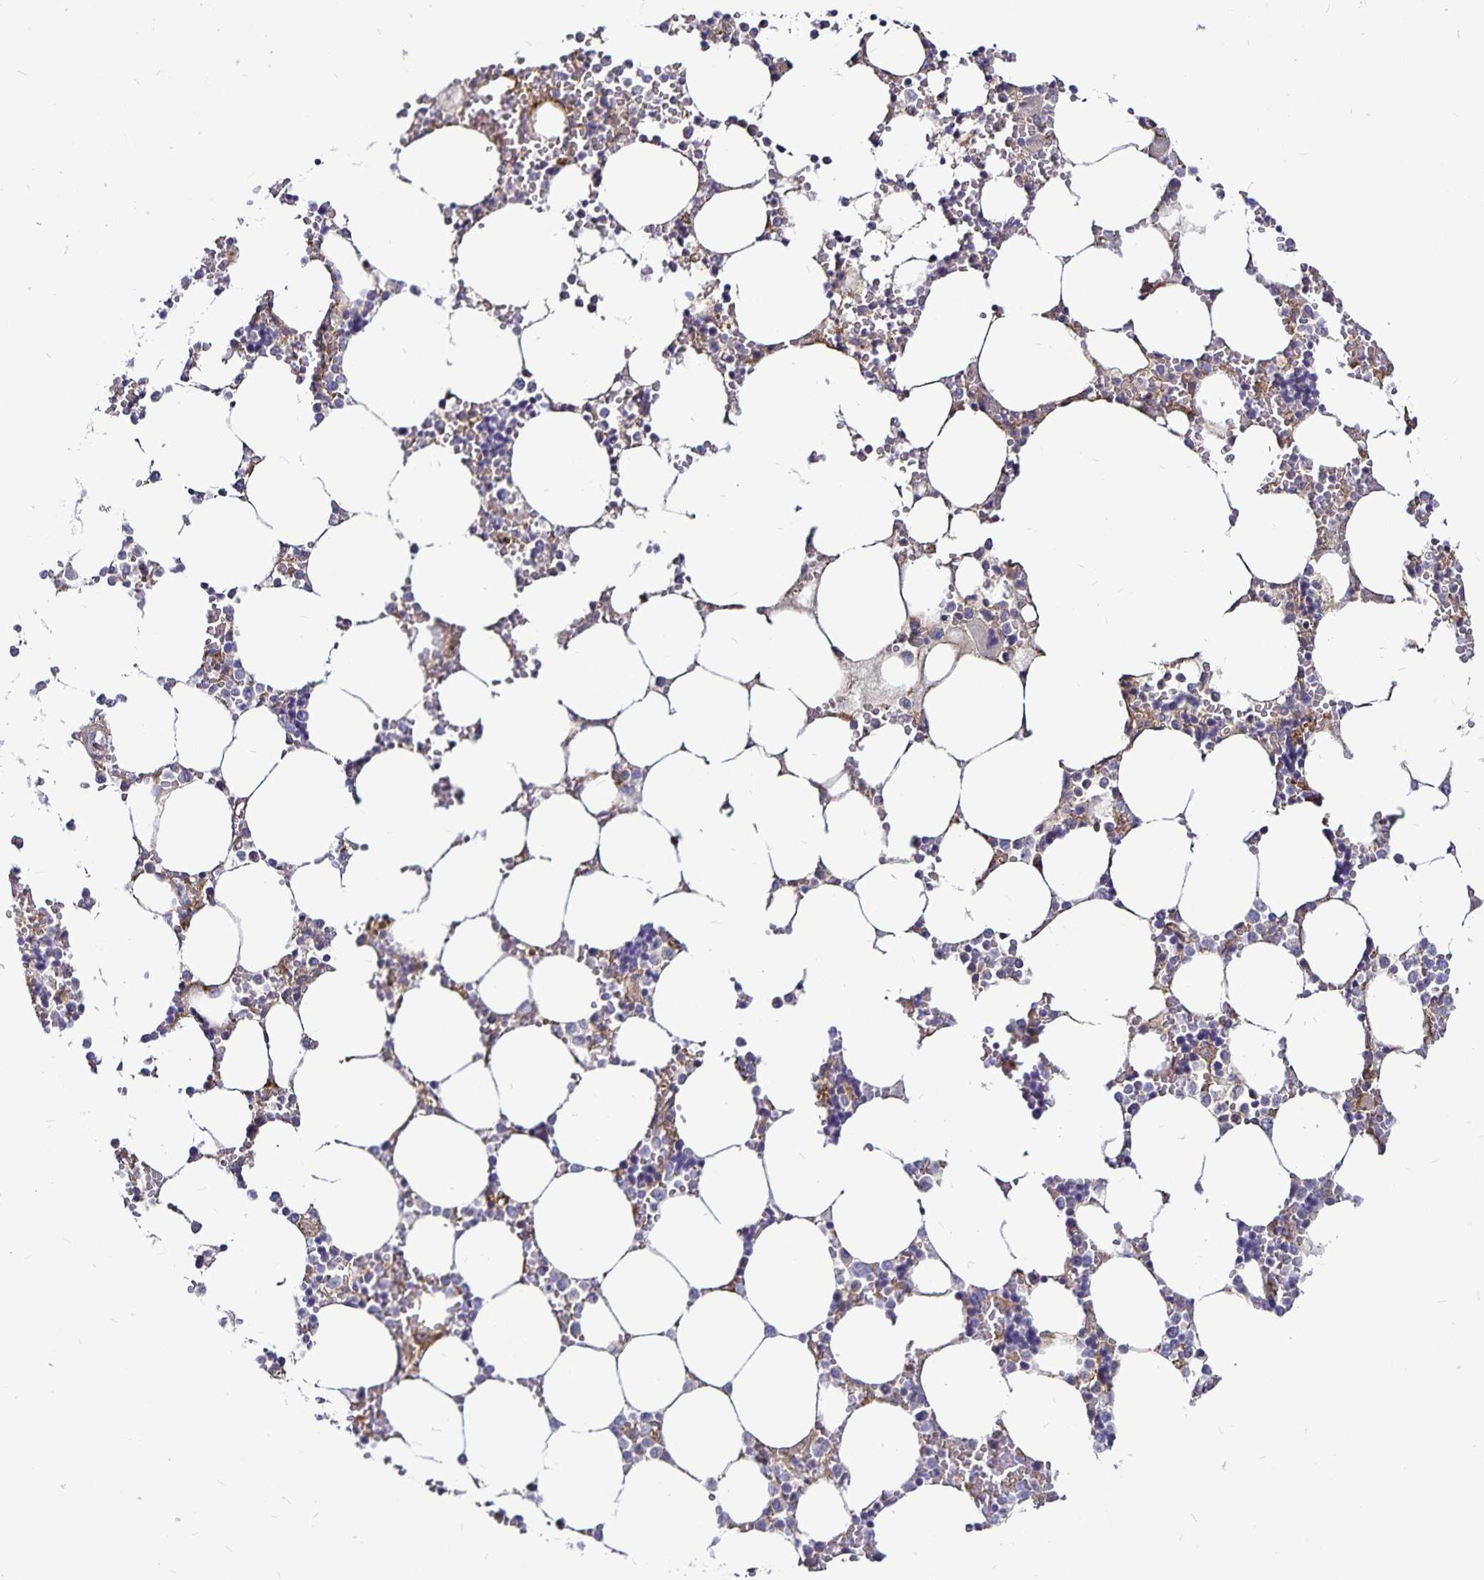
{"staining": {"intensity": "negative", "quantity": "none", "location": "none"}, "tissue": "bone marrow", "cell_type": "Hematopoietic cells", "image_type": "normal", "snomed": [{"axis": "morphology", "description": "Normal tissue, NOS"}, {"axis": "topography", "description": "Bone marrow"}], "caption": "Immunohistochemistry image of normal bone marrow: human bone marrow stained with DAB (3,3'-diaminobenzidine) displays no significant protein staining in hematopoietic cells. The staining was performed using DAB to visualize the protein expression in brown, while the nuclei were stained in blue with hematoxylin (Magnification: 20x).", "gene": "GNG12", "patient": {"sex": "male", "age": 64}}